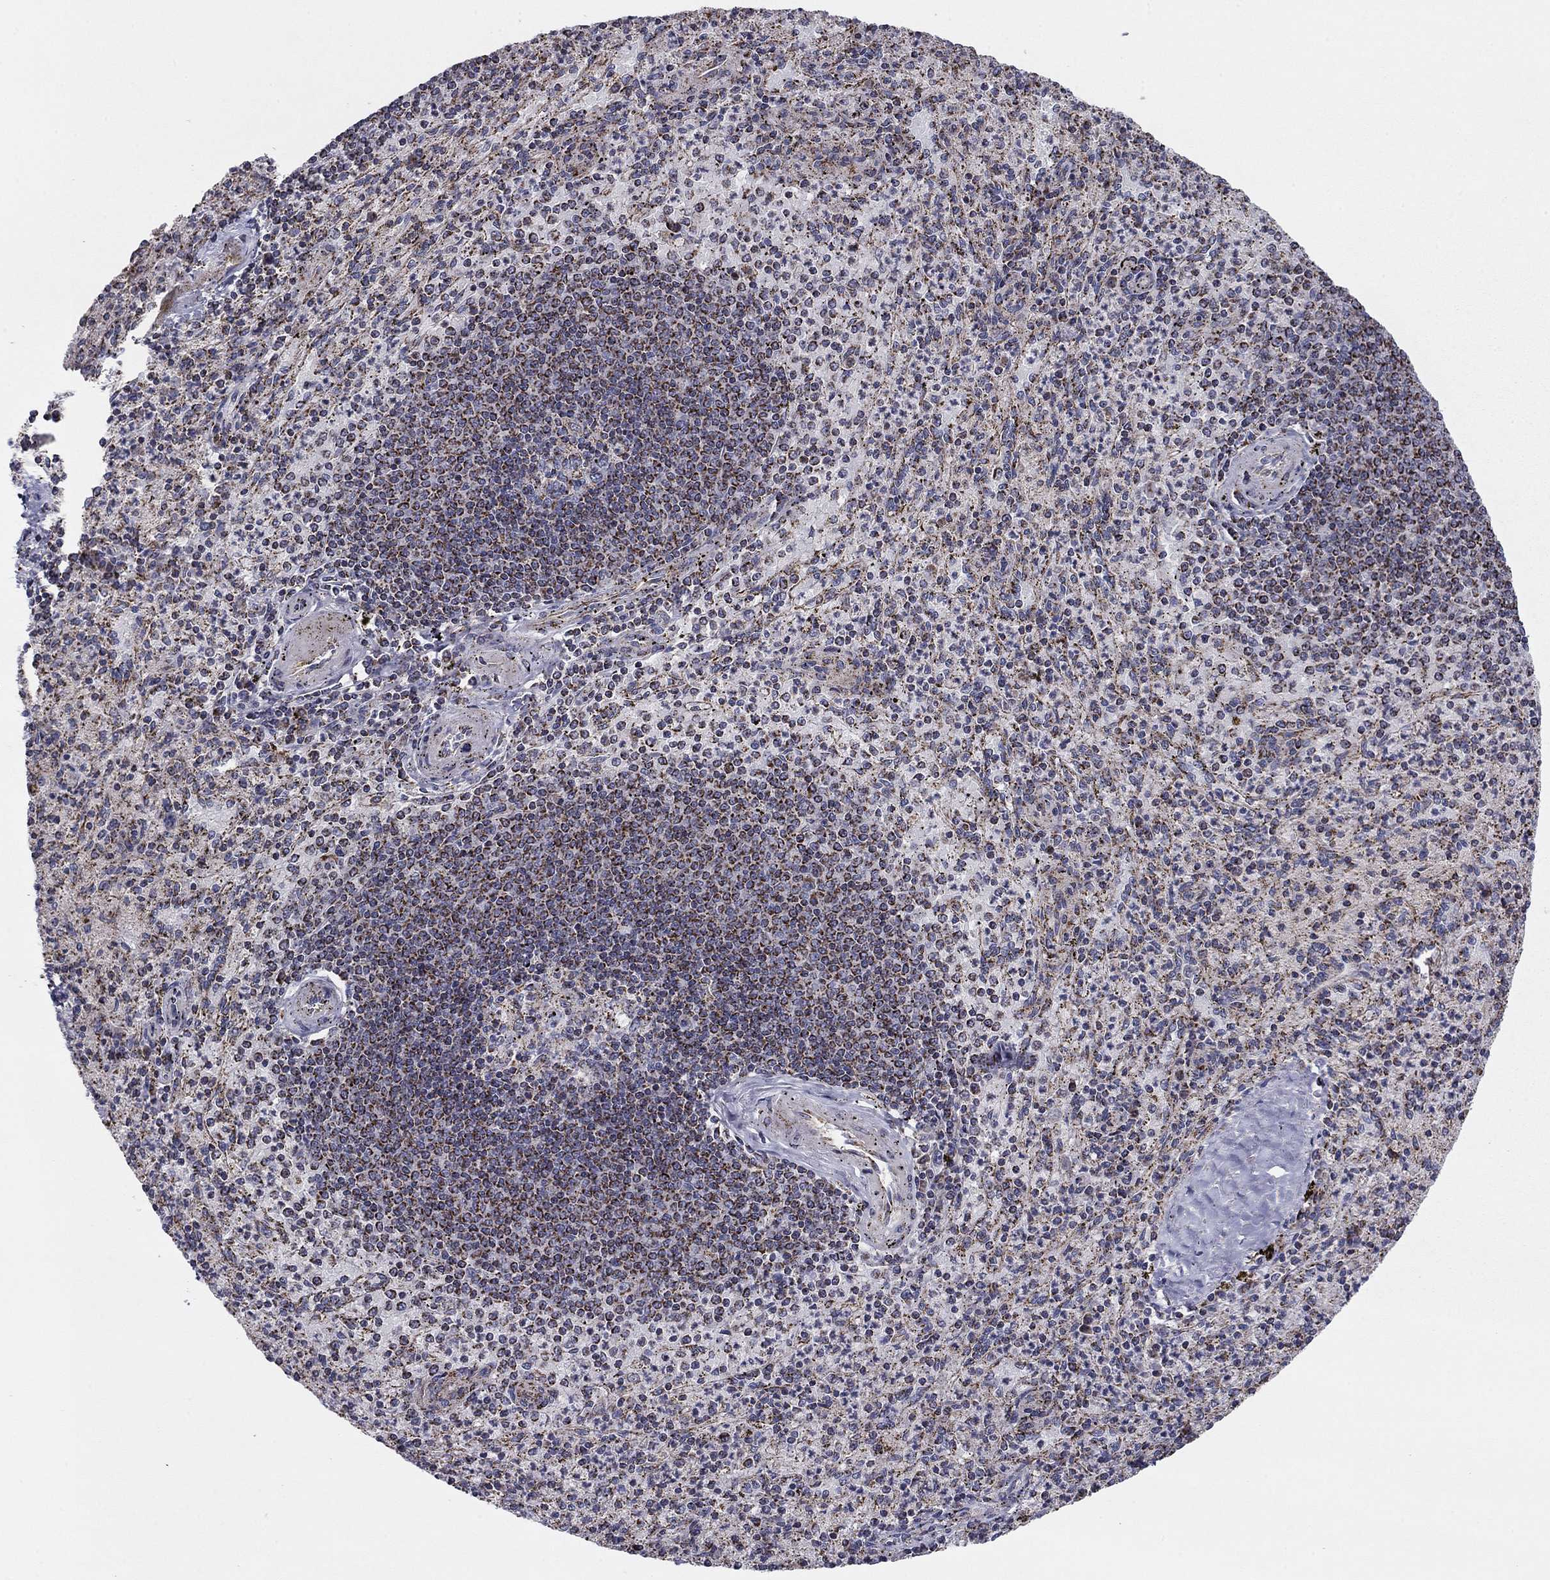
{"staining": {"intensity": "strong", "quantity": "25%-75%", "location": "cytoplasmic/membranous"}, "tissue": "spleen", "cell_type": "Cells in red pulp", "image_type": "normal", "snomed": [{"axis": "morphology", "description": "Normal tissue, NOS"}, {"axis": "topography", "description": "Spleen"}], "caption": "Brown immunohistochemical staining in unremarkable spleen reveals strong cytoplasmic/membranous expression in about 25%-75% of cells in red pulp.", "gene": "NDUFV1", "patient": {"sex": "male", "age": 60}}